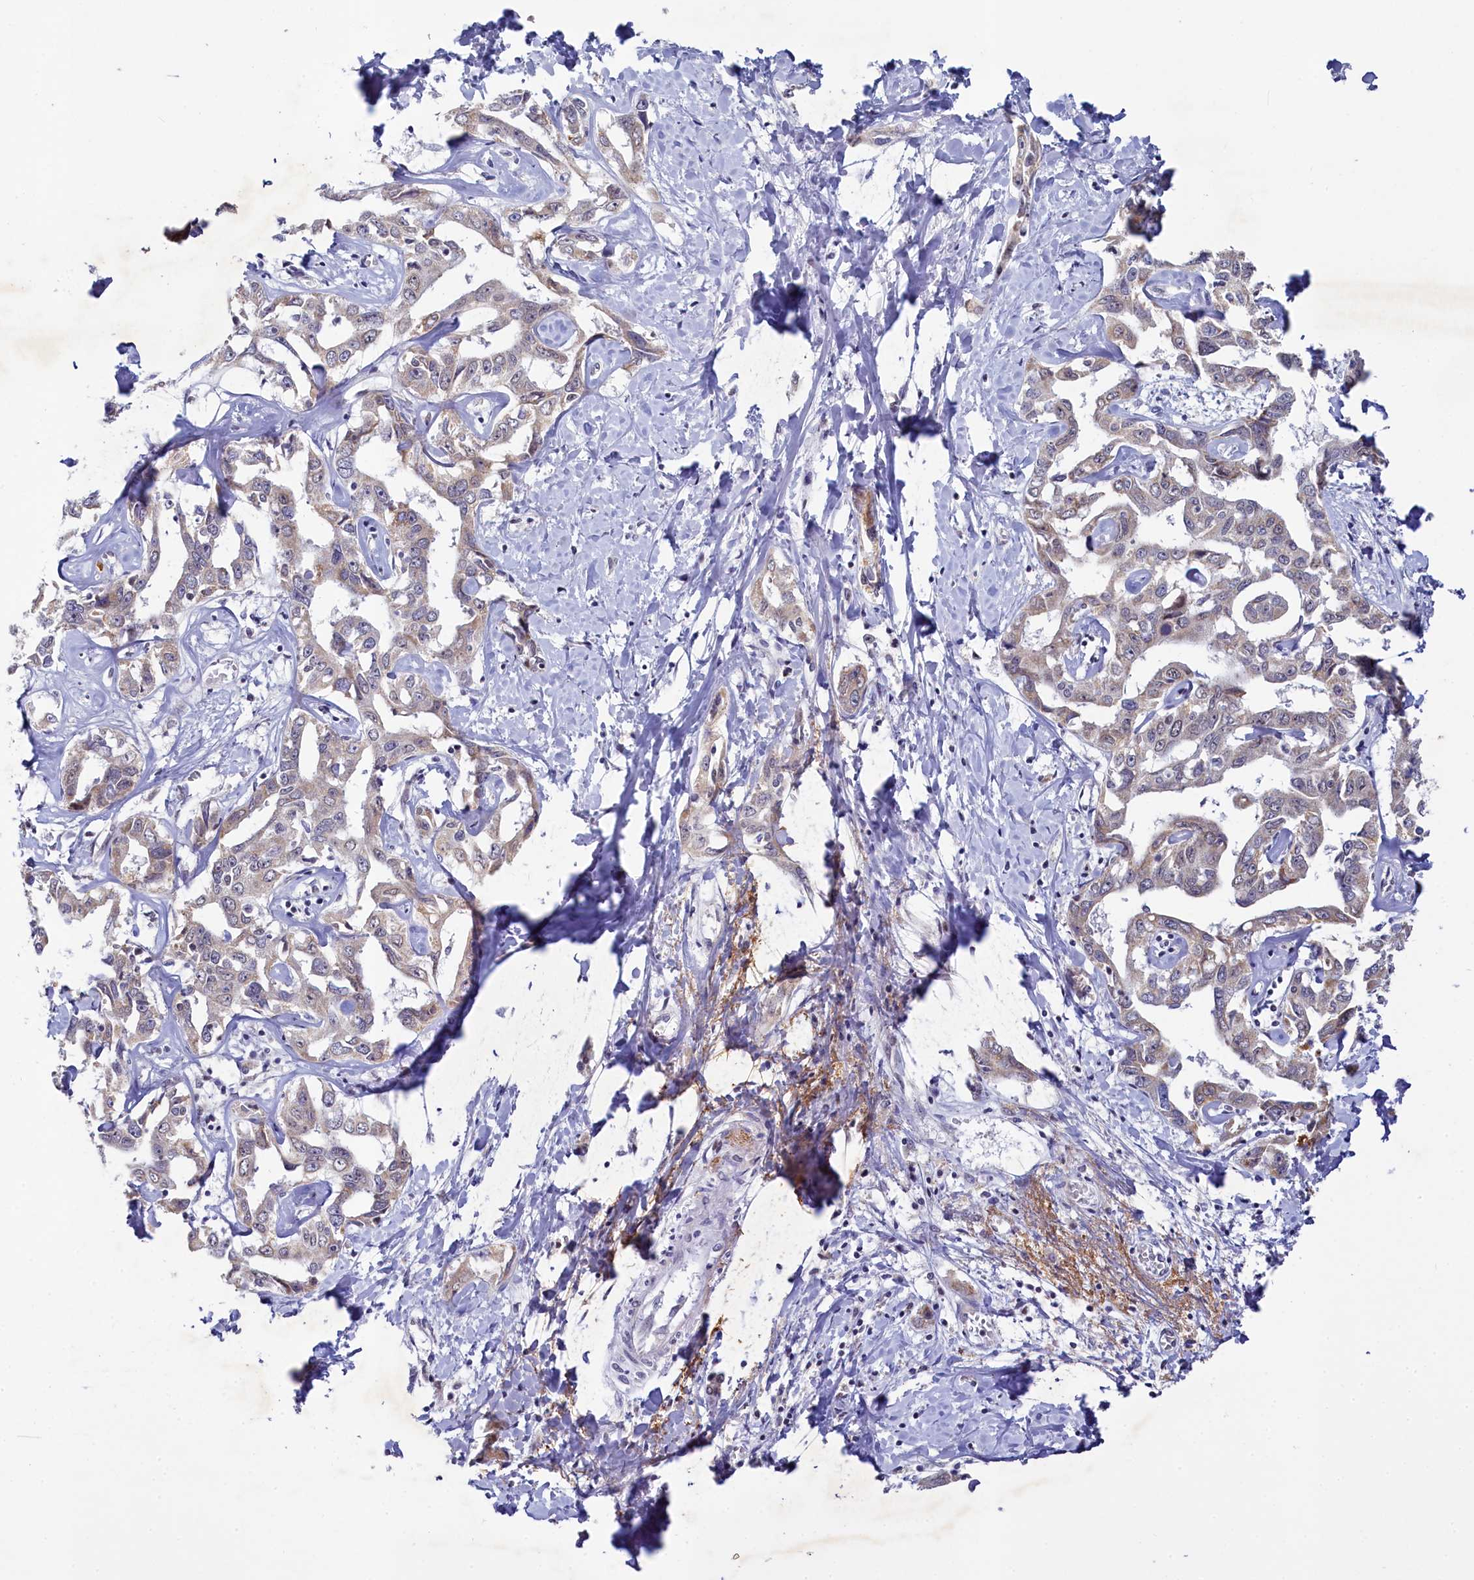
{"staining": {"intensity": "weak", "quantity": "<25%", "location": "cytoplasmic/membranous"}, "tissue": "liver cancer", "cell_type": "Tumor cells", "image_type": "cancer", "snomed": [{"axis": "morphology", "description": "Cholangiocarcinoma"}, {"axis": "topography", "description": "Liver"}], "caption": "DAB immunohistochemical staining of liver cancer (cholangiocarcinoma) reveals no significant expression in tumor cells.", "gene": "PPHLN1", "patient": {"sex": "male", "age": 59}}